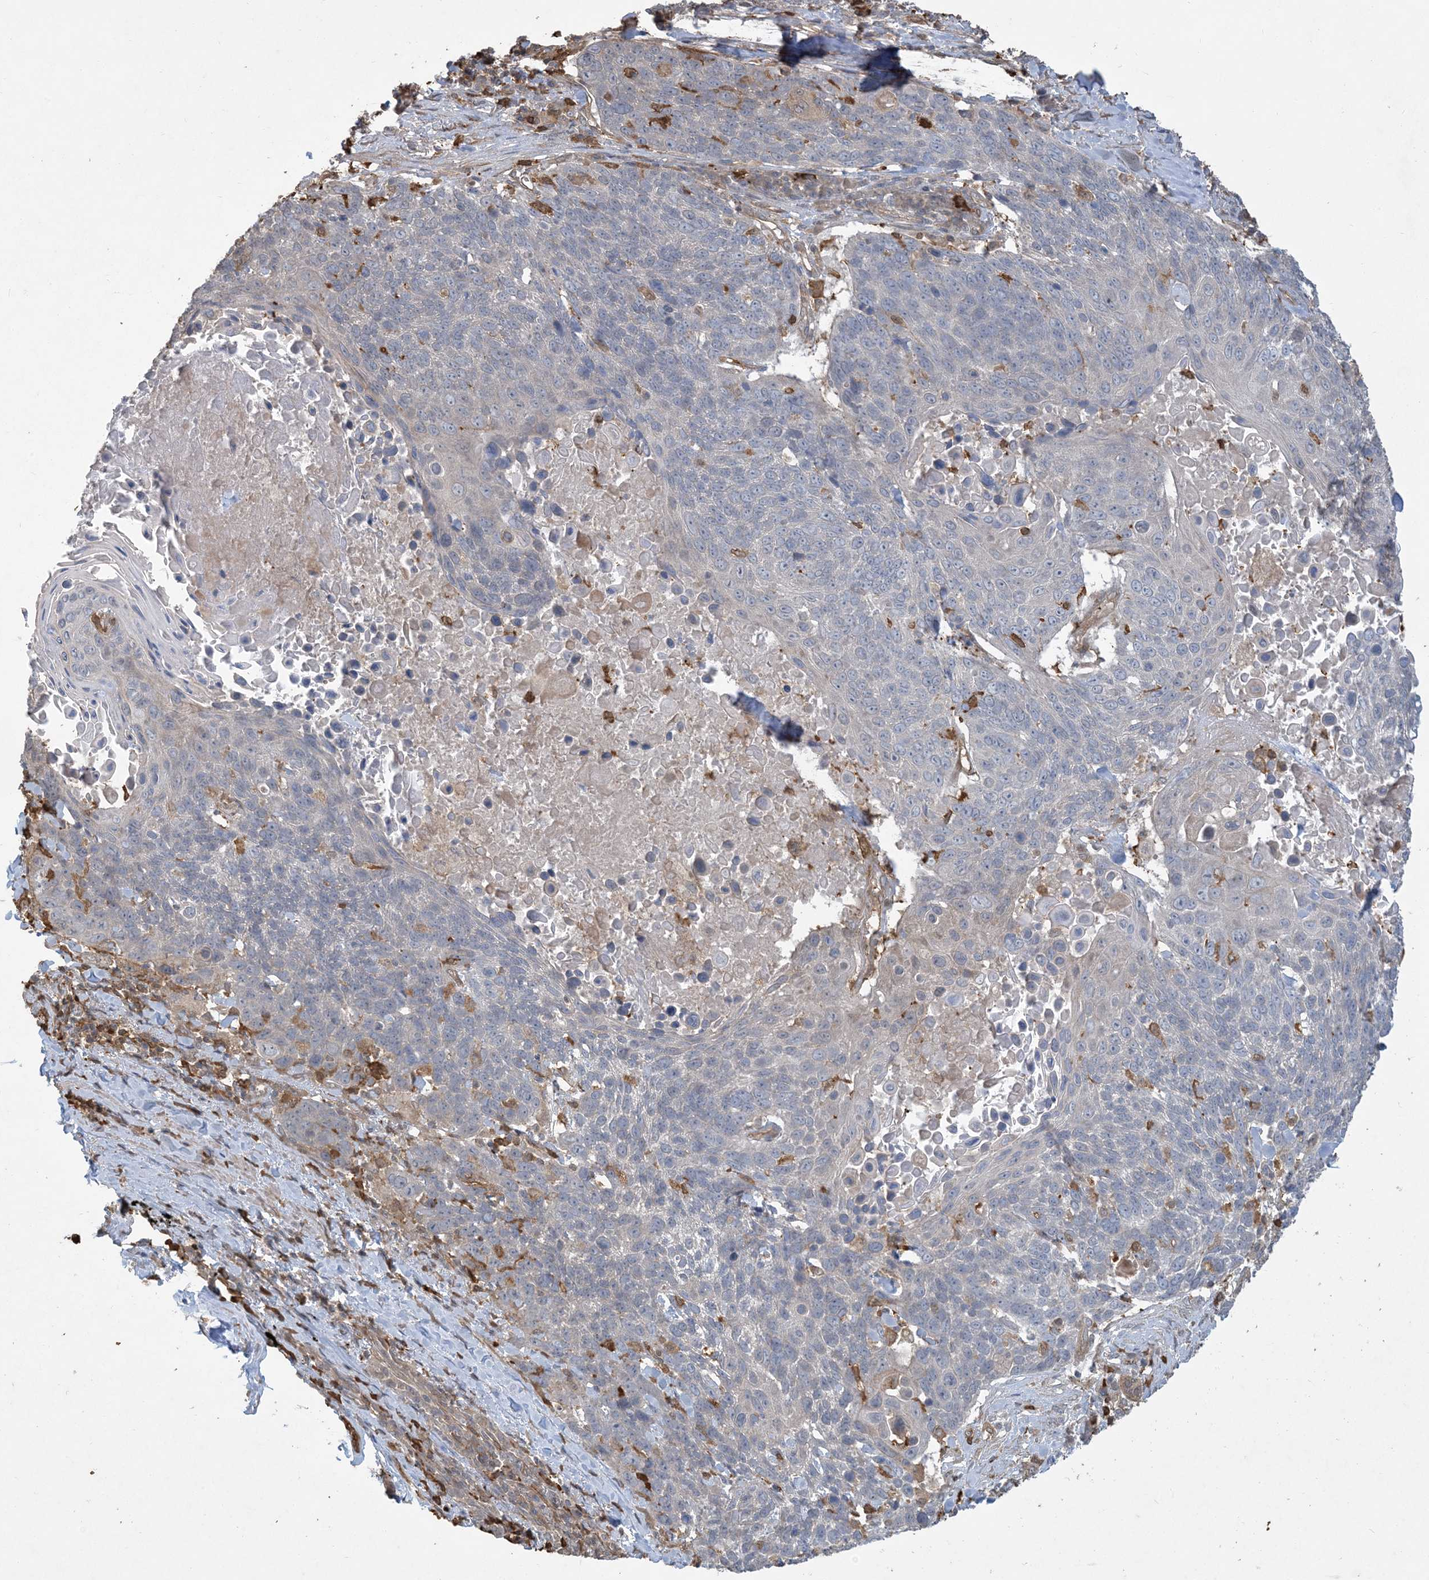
{"staining": {"intensity": "weak", "quantity": "<25%", "location": "cytoplasmic/membranous"}, "tissue": "lung cancer", "cell_type": "Tumor cells", "image_type": "cancer", "snomed": [{"axis": "morphology", "description": "Squamous cell carcinoma, NOS"}, {"axis": "topography", "description": "Lung"}], "caption": "The histopathology image shows no staining of tumor cells in squamous cell carcinoma (lung).", "gene": "TMSB4X", "patient": {"sex": "male", "age": 66}}